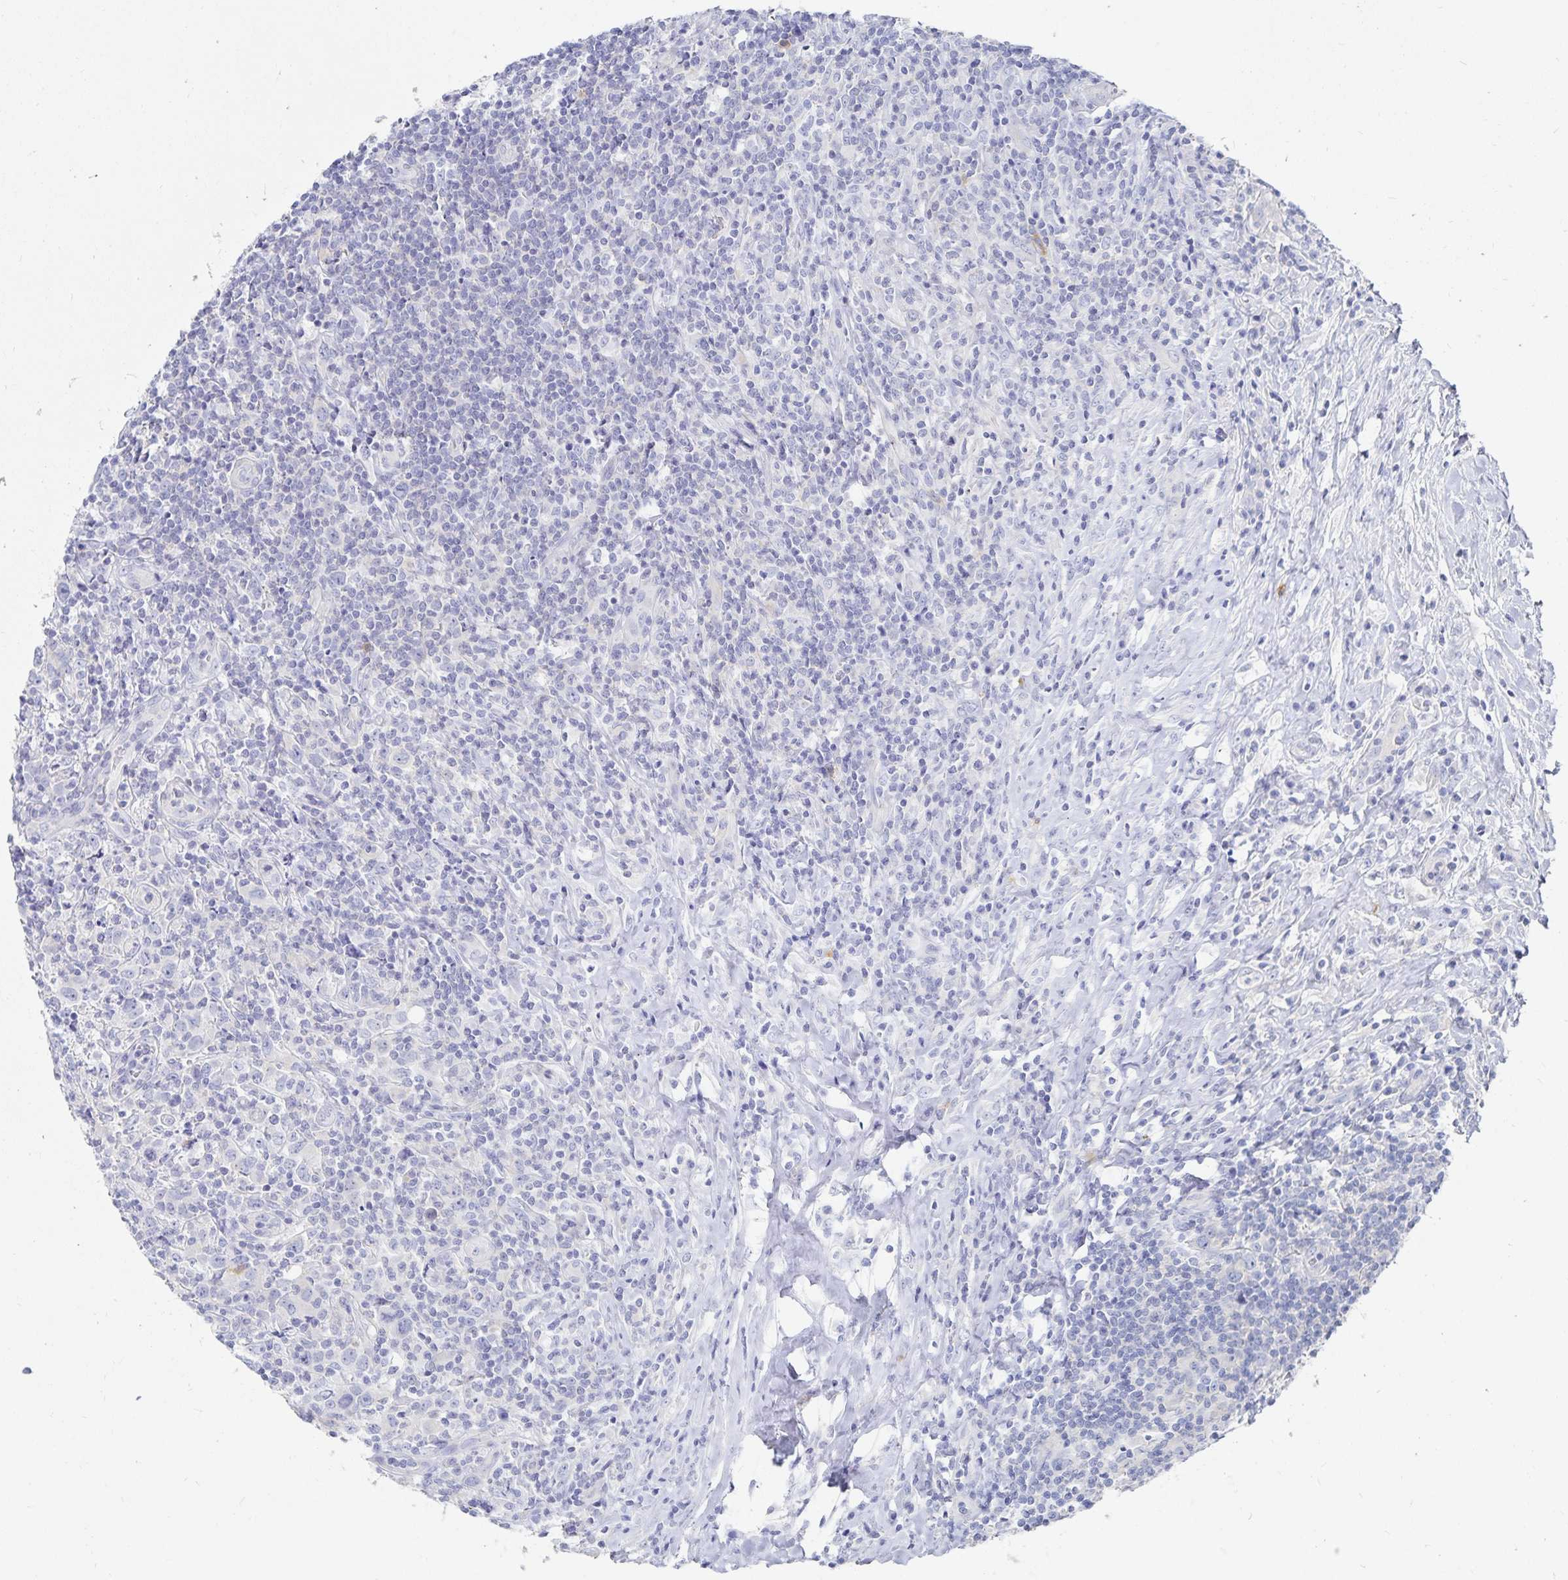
{"staining": {"intensity": "negative", "quantity": "none", "location": "none"}, "tissue": "lymphoma", "cell_type": "Tumor cells", "image_type": "cancer", "snomed": [{"axis": "morphology", "description": "Hodgkin's disease, NOS"}, {"axis": "topography", "description": "Lymph node"}], "caption": "IHC of lymphoma reveals no expression in tumor cells.", "gene": "TNIP1", "patient": {"sex": "female", "age": 18}}